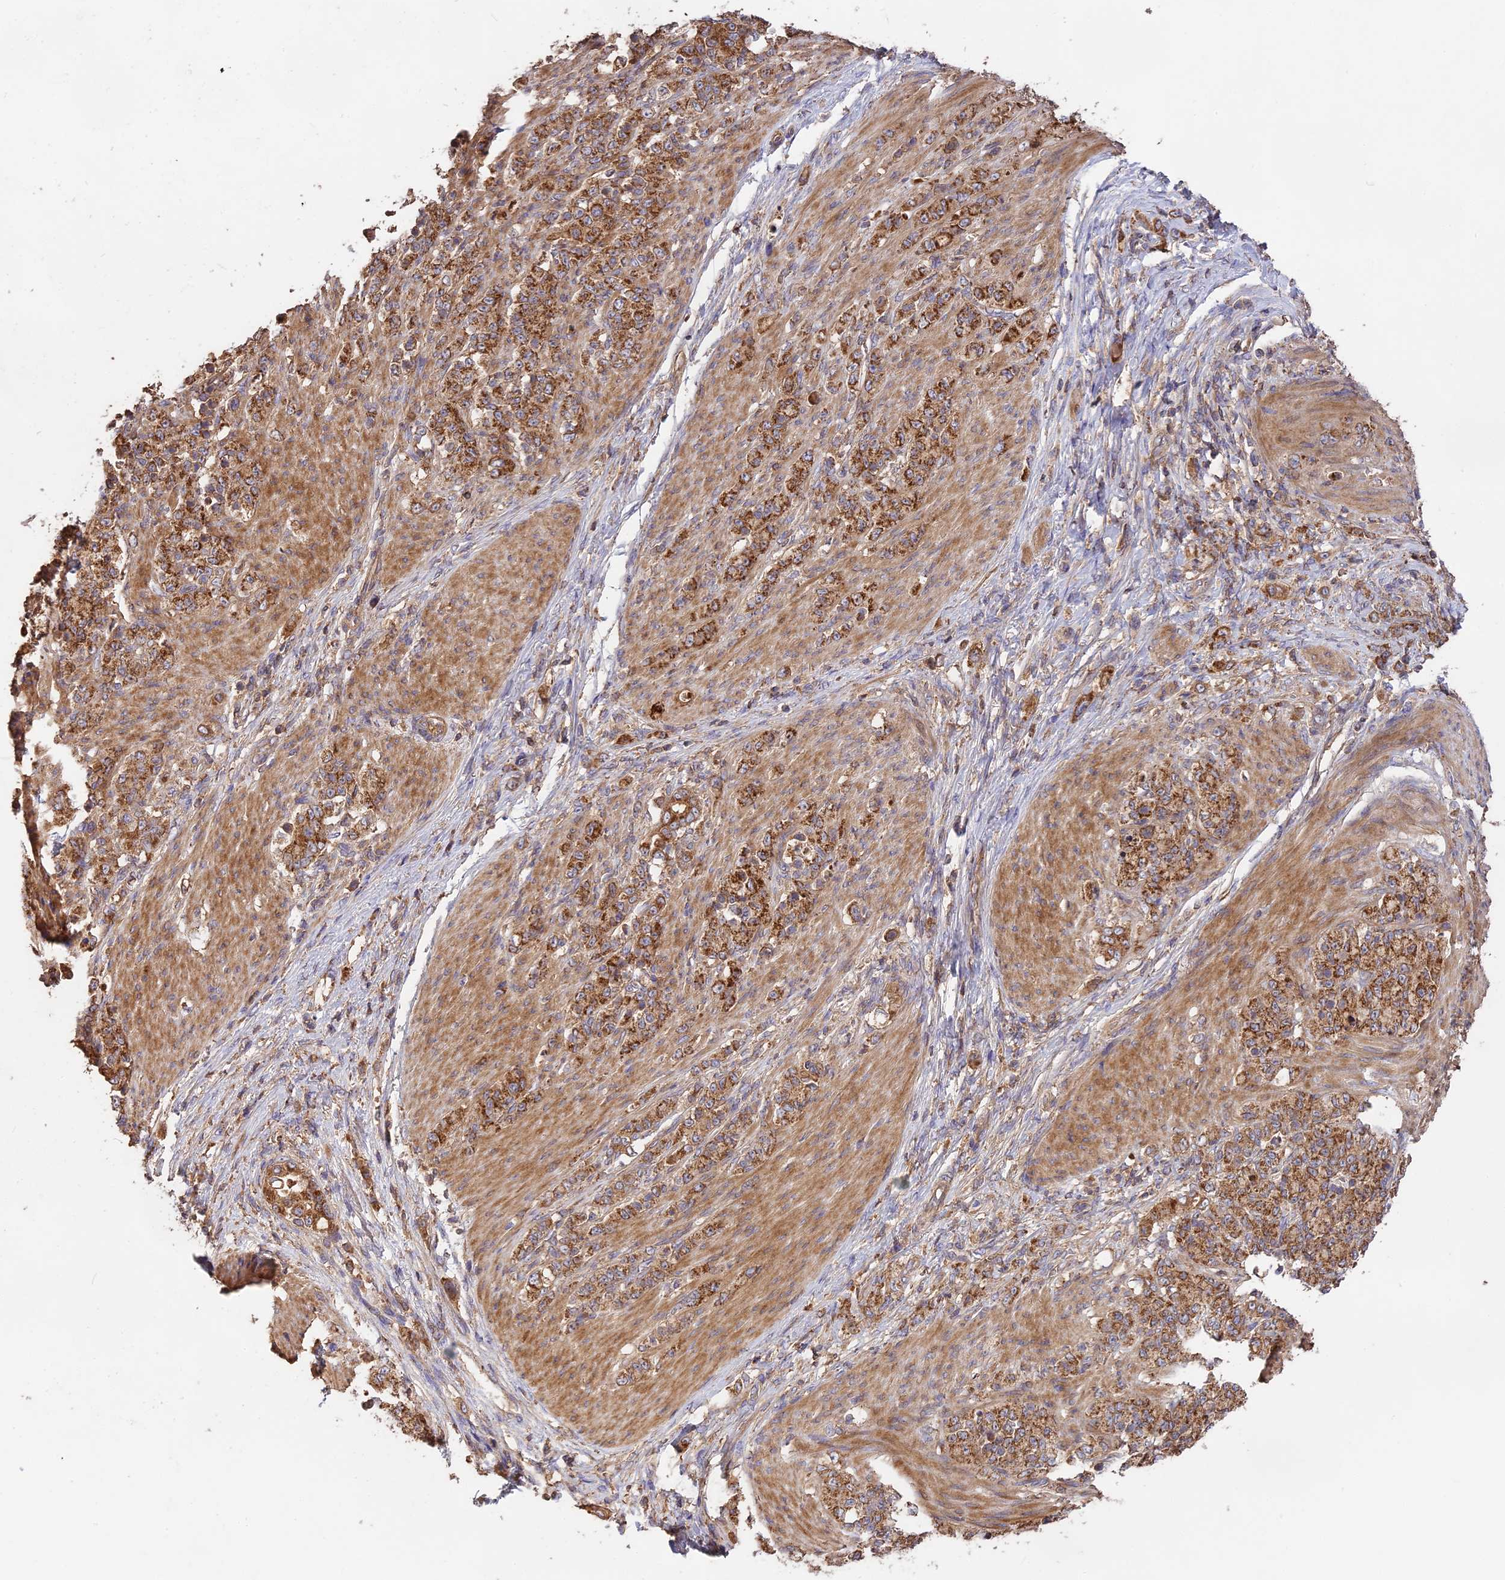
{"staining": {"intensity": "strong", "quantity": ">75%", "location": "cytoplasmic/membranous"}, "tissue": "stomach cancer", "cell_type": "Tumor cells", "image_type": "cancer", "snomed": [{"axis": "morphology", "description": "Adenocarcinoma, NOS"}, {"axis": "topography", "description": "Stomach"}], "caption": "Immunohistochemistry histopathology image of adenocarcinoma (stomach) stained for a protein (brown), which reveals high levels of strong cytoplasmic/membranous staining in about >75% of tumor cells.", "gene": "NUDT8", "patient": {"sex": "female", "age": 79}}